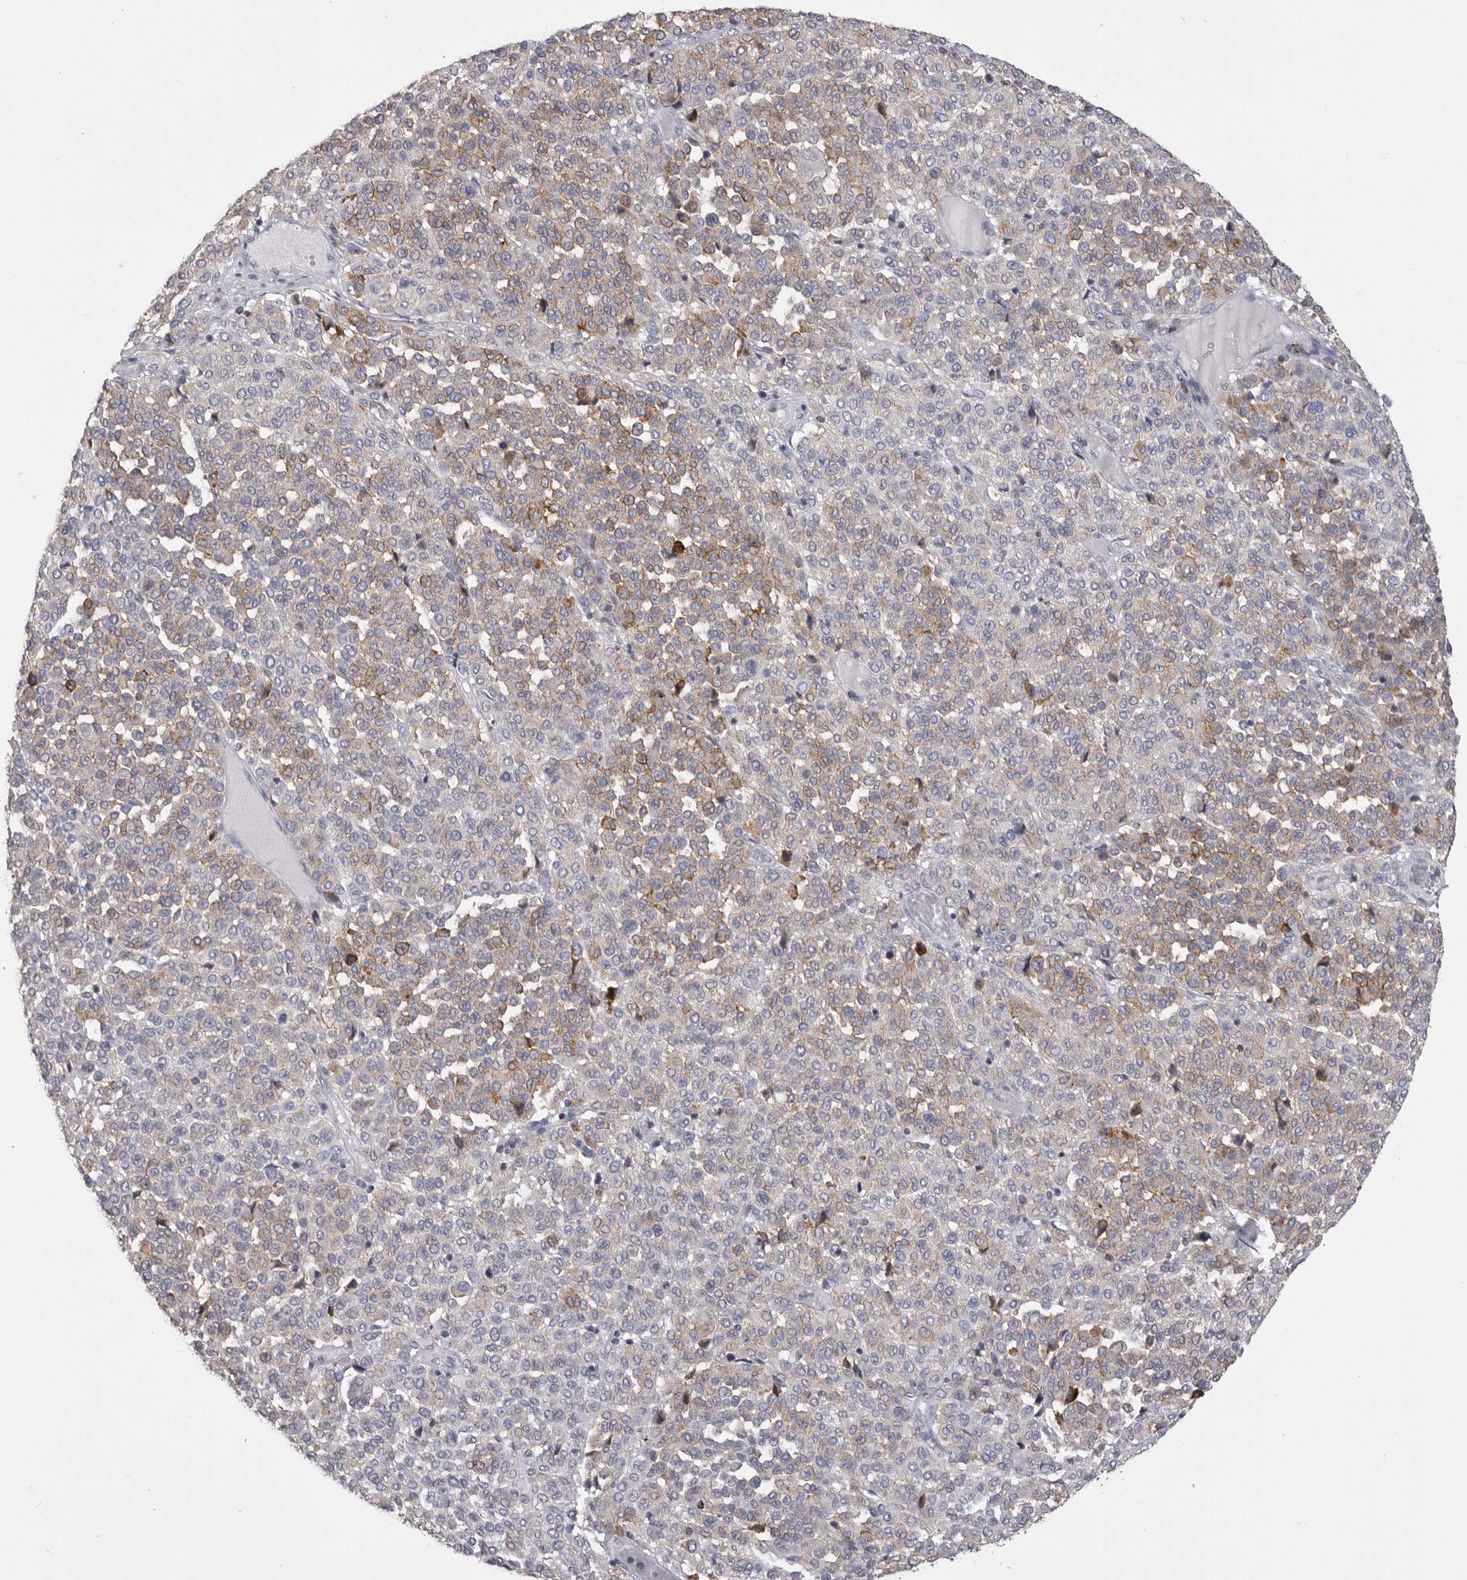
{"staining": {"intensity": "weak", "quantity": "25%-75%", "location": "cytoplasmic/membranous"}, "tissue": "melanoma", "cell_type": "Tumor cells", "image_type": "cancer", "snomed": [{"axis": "morphology", "description": "Malignant melanoma, Metastatic site"}, {"axis": "topography", "description": "Pancreas"}], "caption": "Immunohistochemical staining of human melanoma shows low levels of weak cytoplasmic/membranous protein expression in about 25%-75% of tumor cells. Using DAB (3,3'-diaminobenzidine) (brown) and hematoxylin (blue) stains, captured at high magnification using brightfield microscopy.", "gene": "PSPN", "patient": {"sex": "female", "age": 30}}